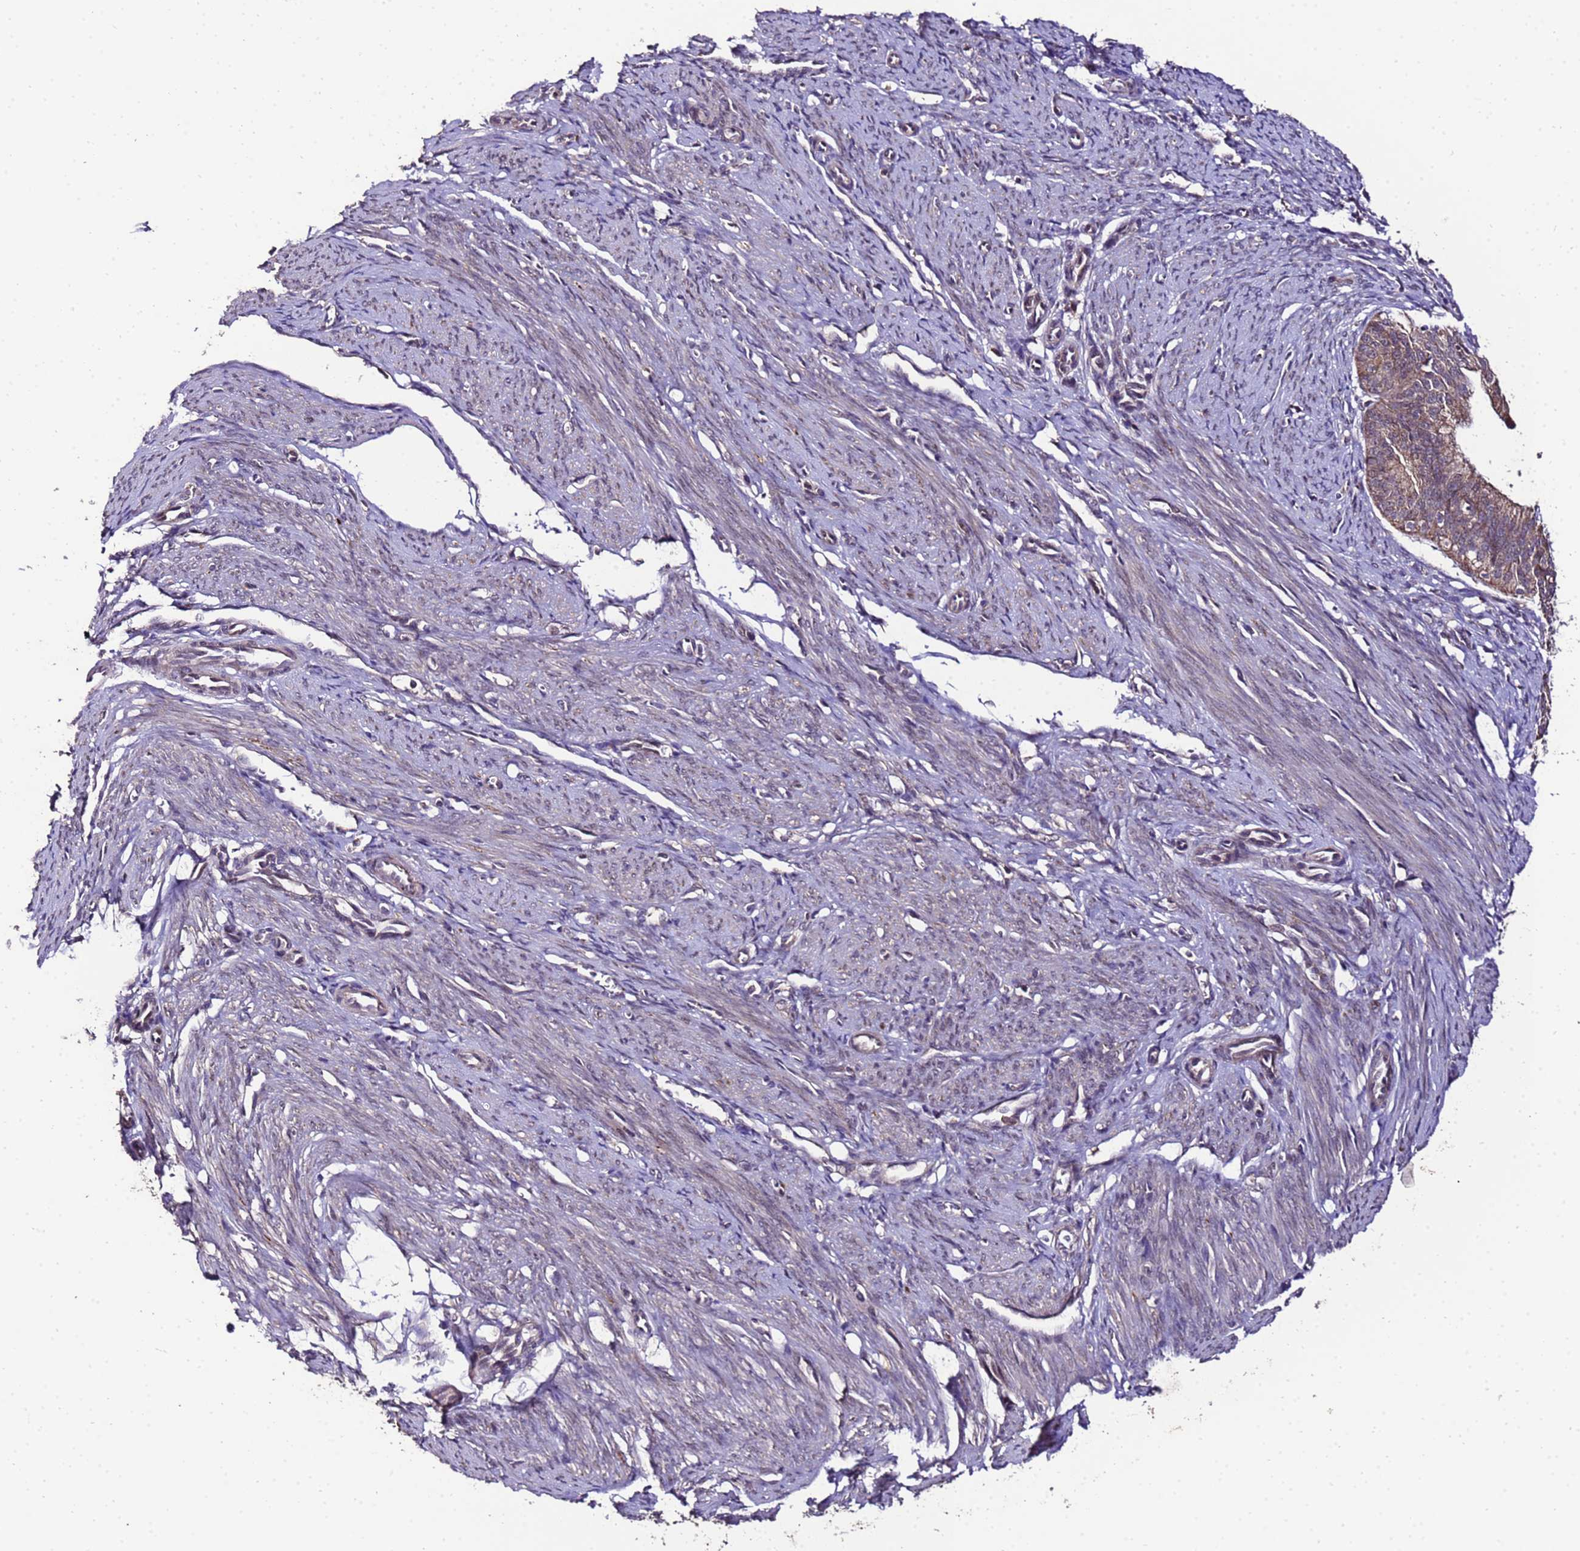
{"staining": {"intensity": "moderate", "quantity": ">75%", "location": "cytoplasmic/membranous"}, "tissue": "endometrial cancer", "cell_type": "Tumor cells", "image_type": "cancer", "snomed": [{"axis": "morphology", "description": "Adenocarcinoma, NOS"}, {"axis": "topography", "description": "Endometrium"}], "caption": "IHC photomicrograph of neoplastic tissue: human endometrial cancer stained using immunohistochemistry shows medium levels of moderate protein expression localized specifically in the cytoplasmic/membranous of tumor cells, appearing as a cytoplasmic/membranous brown color.", "gene": "ZNF329", "patient": {"sex": "female", "age": 51}}